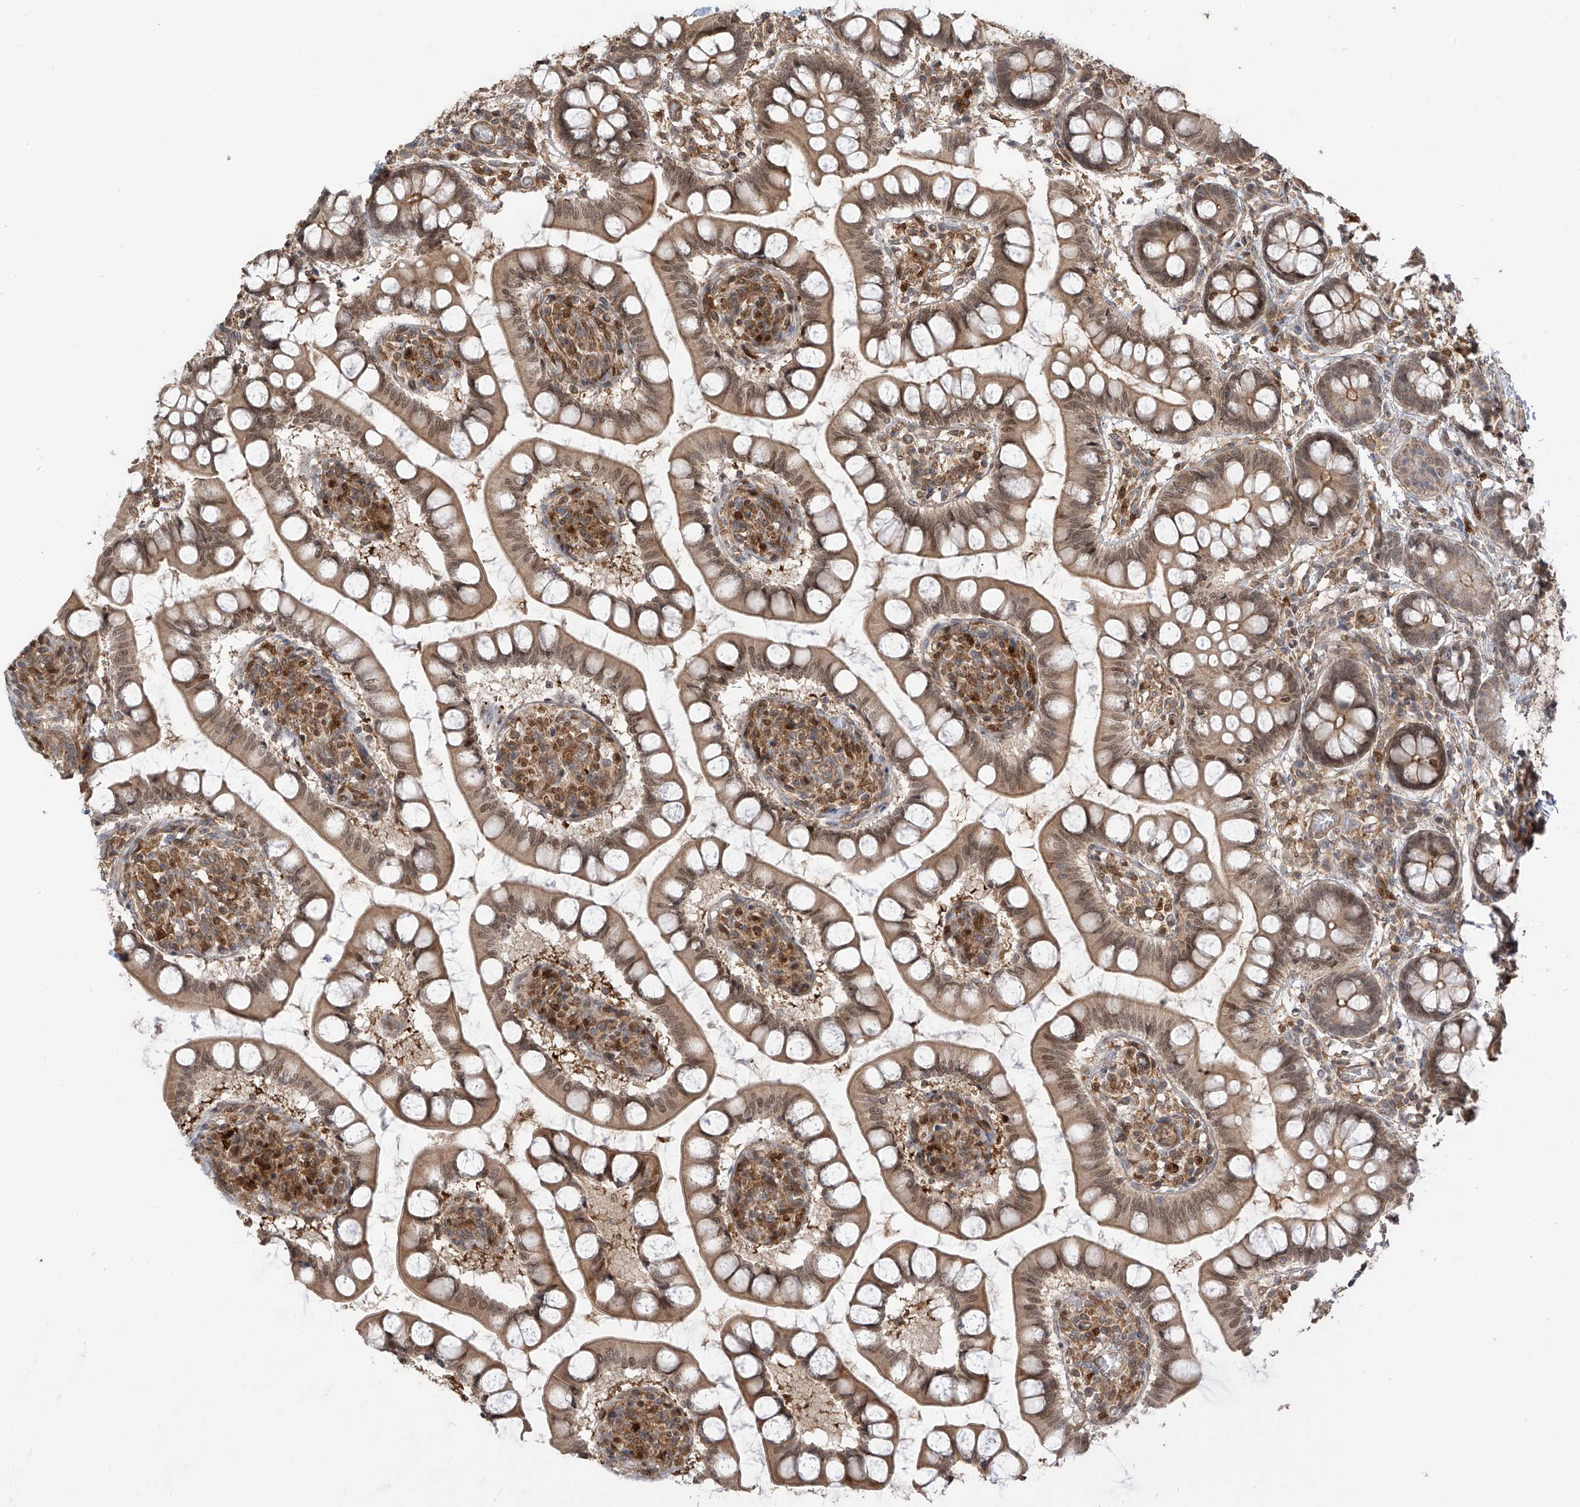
{"staining": {"intensity": "moderate", "quantity": ">75%", "location": "cytoplasmic/membranous,nuclear"}, "tissue": "small intestine", "cell_type": "Glandular cells", "image_type": "normal", "snomed": [{"axis": "morphology", "description": "Normal tissue, NOS"}, {"axis": "topography", "description": "Small intestine"}], "caption": "Protein staining displays moderate cytoplasmic/membranous,nuclear staining in about >75% of glandular cells in benign small intestine.", "gene": "ATAD2B", "patient": {"sex": "male", "age": 52}}